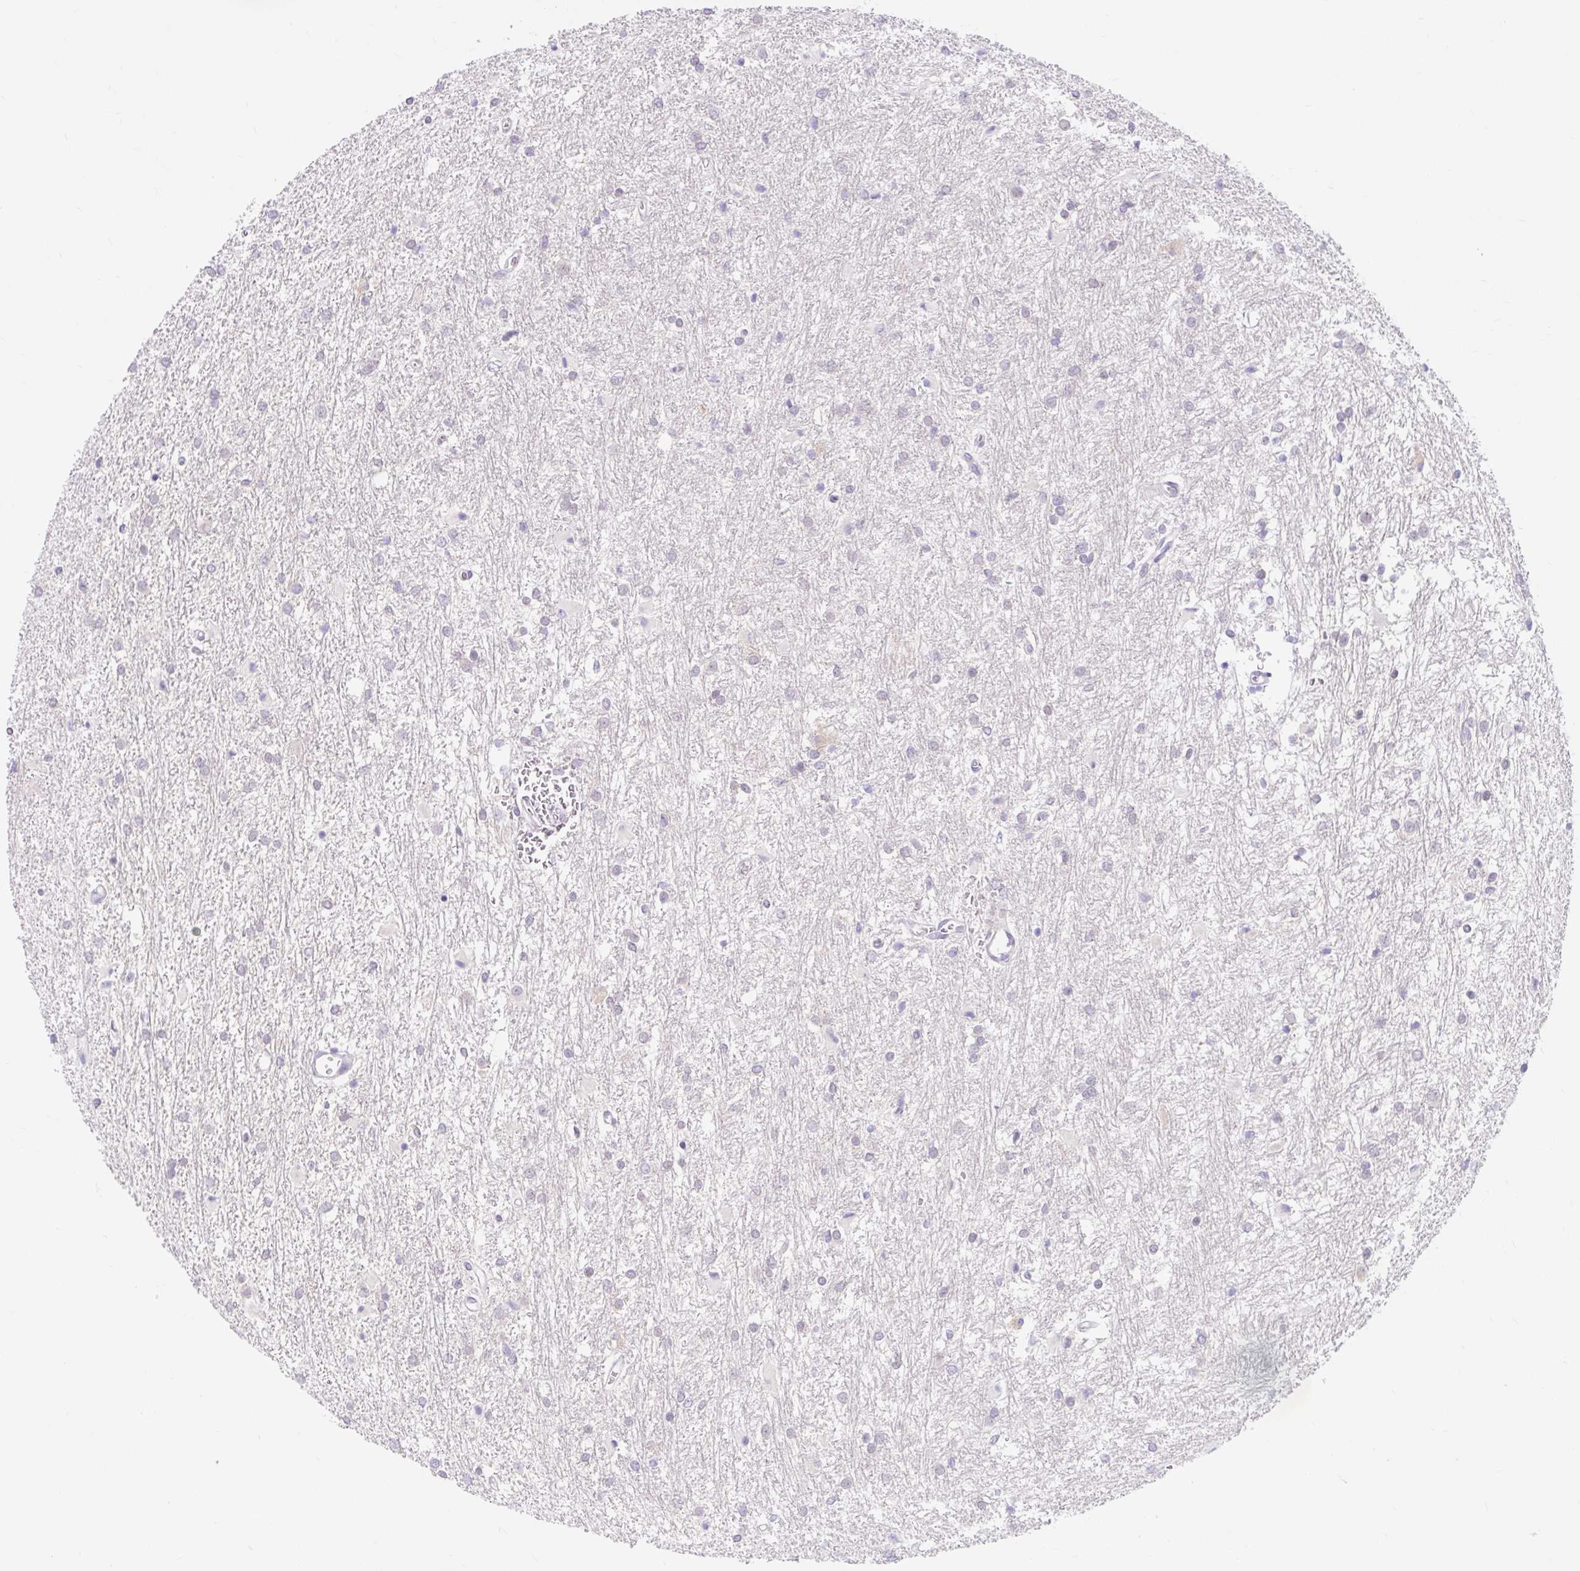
{"staining": {"intensity": "negative", "quantity": "none", "location": "none"}, "tissue": "glioma", "cell_type": "Tumor cells", "image_type": "cancer", "snomed": [{"axis": "morphology", "description": "Glioma, malignant, High grade"}, {"axis": "topography", "description": "Brain"}], "caption": "Immunohistochemistry histopathology image of malignant glioma (high-grade) stained for a protein (brown), which displays no expression in tumor cells. The staining is performed using DAB (3,3'-diaminobenzidine) brown chromogen with nuclei counter-stained in using hematoxylin.", "gene": "ITPK1", "patient": {"sex": "female", "age": 50}}